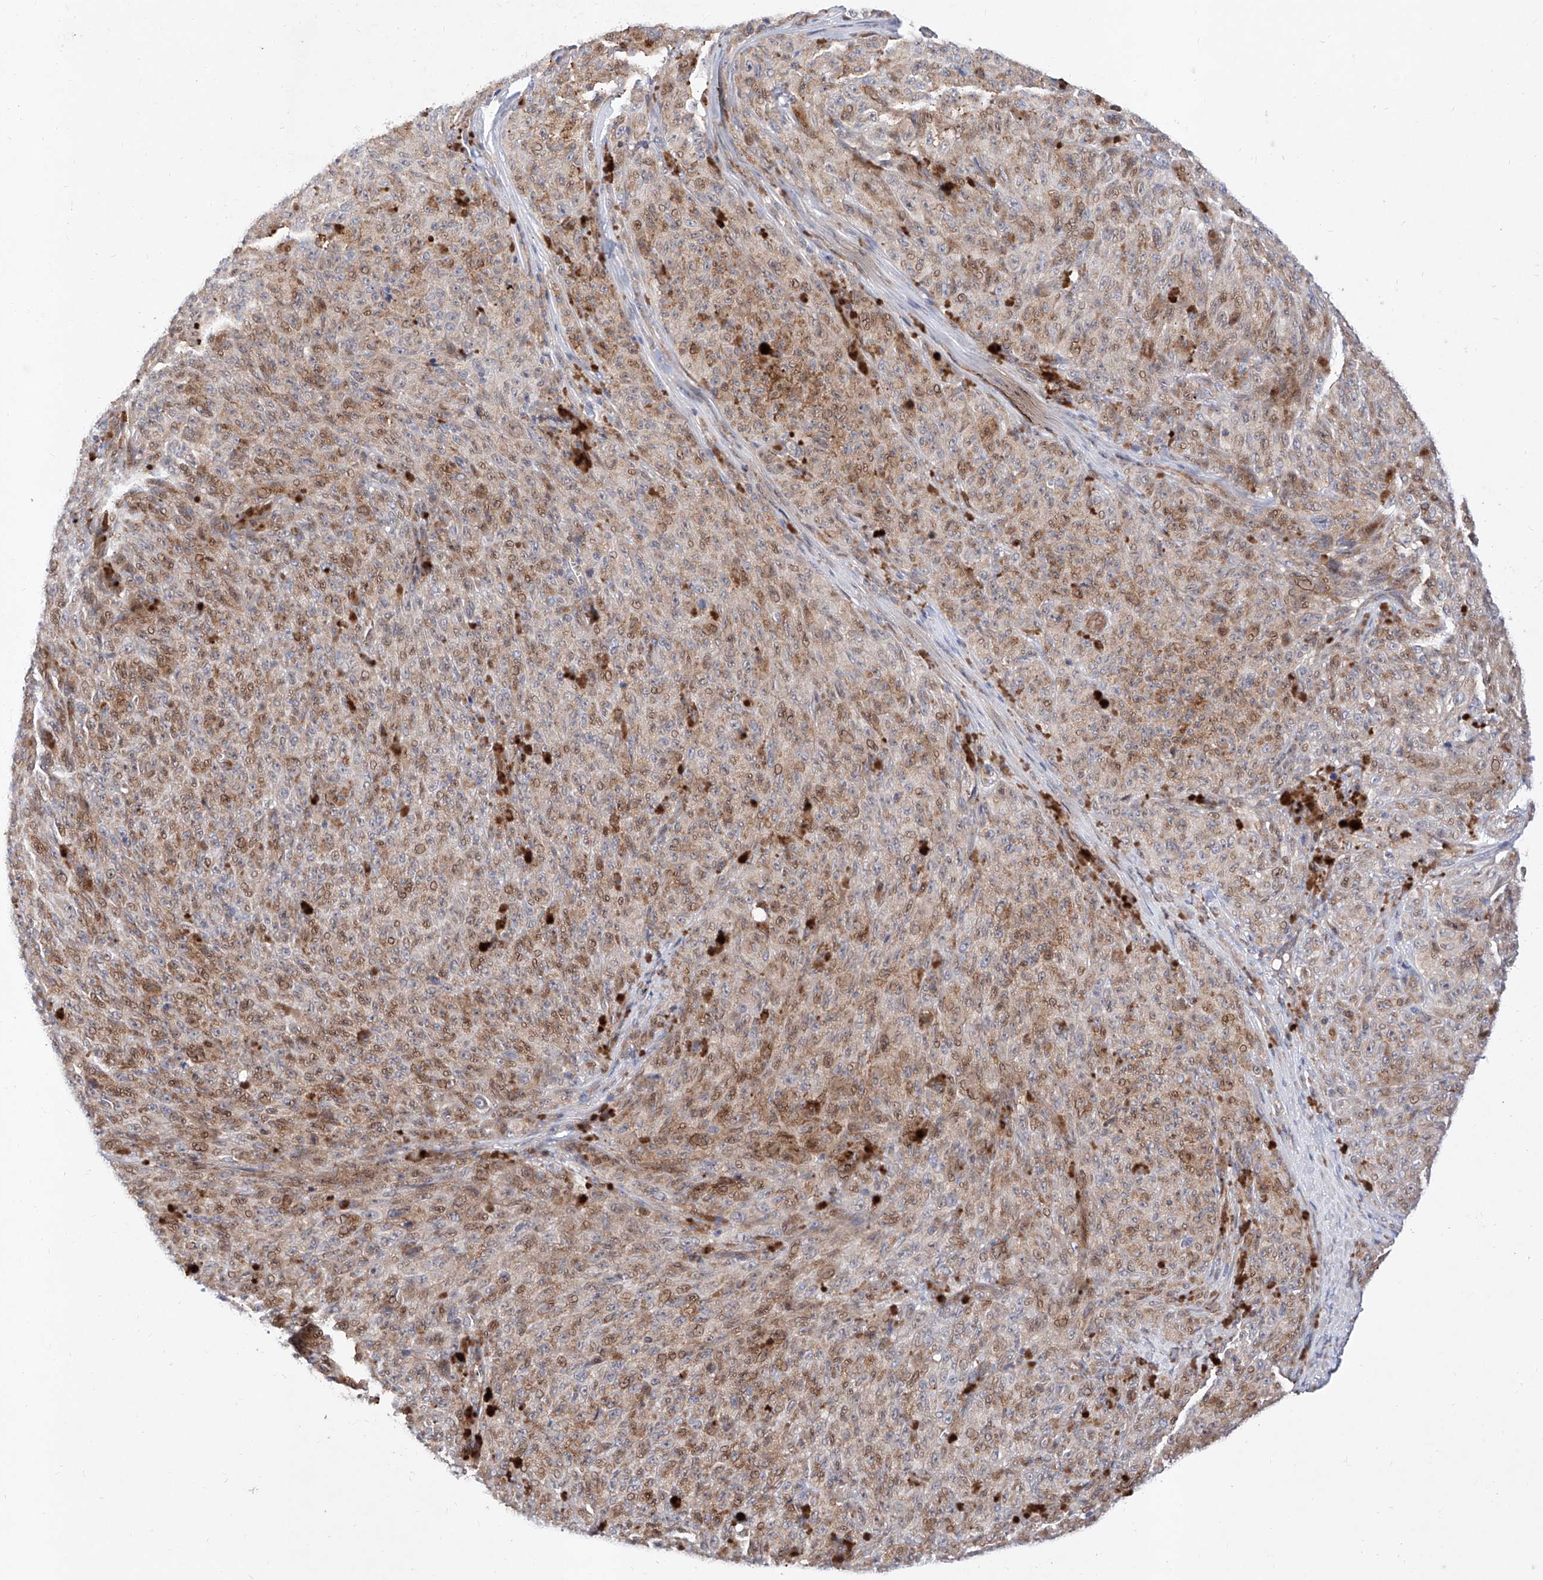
{"staining": {"intensity": "weak", "quantity": ">75%", "location": "cytoplasmic/membranous,nuclear"}, "tissue": "melanoma", "cell_type": "Tumor cells", "image_type": "cancer", "snomed": [{"axis": "morphology", "description": "Malignant melanoma, NOS"}, {"axis": "topography", "description": "Skin"}], "caption": "Immunohistochemical staining of human malignant melanoma reveals low levels of weak cytoplasmic/membranous and nuclear expression in approximately >75% of tumor cells. The staining was performed using DAB to visualize the protein expression in brown, while the nuclei were stained in blue with hematoxylin (Magnification: 20x).", "gene": "FUCA2", "patient": {"sex": "female", "age": 82}}